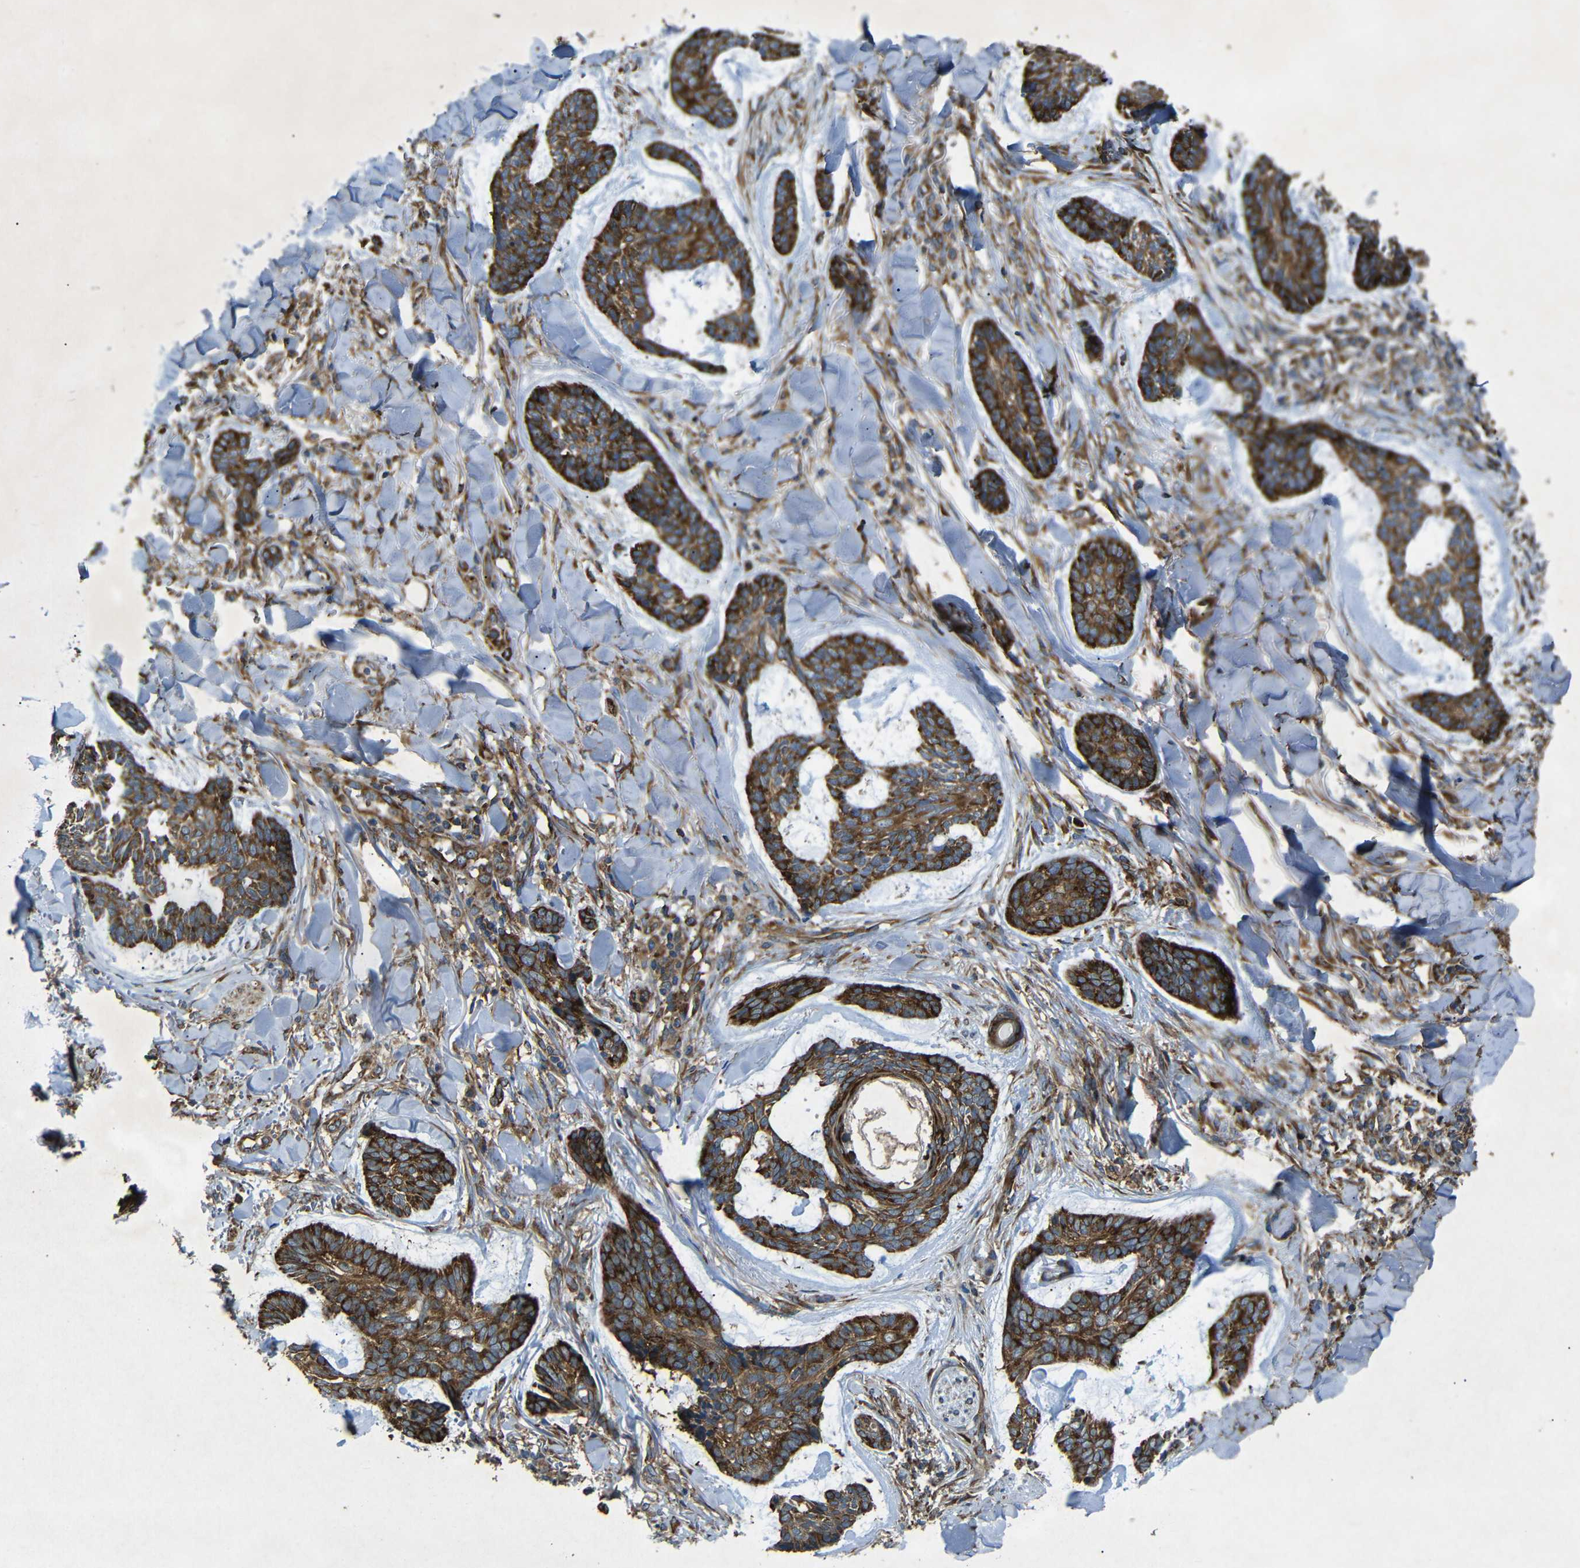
{"staining": {"intensity": "strong", "quantity": ">75%", "location": "cytoplasmic/membranous"}, "tissue": "skin cancer", "cell_type": "Tumor cells", "image_type": "cancer", "snomed": [{"axis": "morphology", "description": "Basal cell carcinoma"}, {"axis": "topography", "description": "Skin"}], "caption": "Basal cell carcinoma (skin) was stained to show a protein in brown. There is high levels of strong cytoplasmic/membranous staining in about >75% of tumor cells. The staining is performed using DAB (3,3'-diaminobenzidine) brown chromogen to label protein expression. The nuclei are counter-stained blue using hematoxylin.", "gene": "BTF3", "patient": {"sex": "male", "age": 43}}